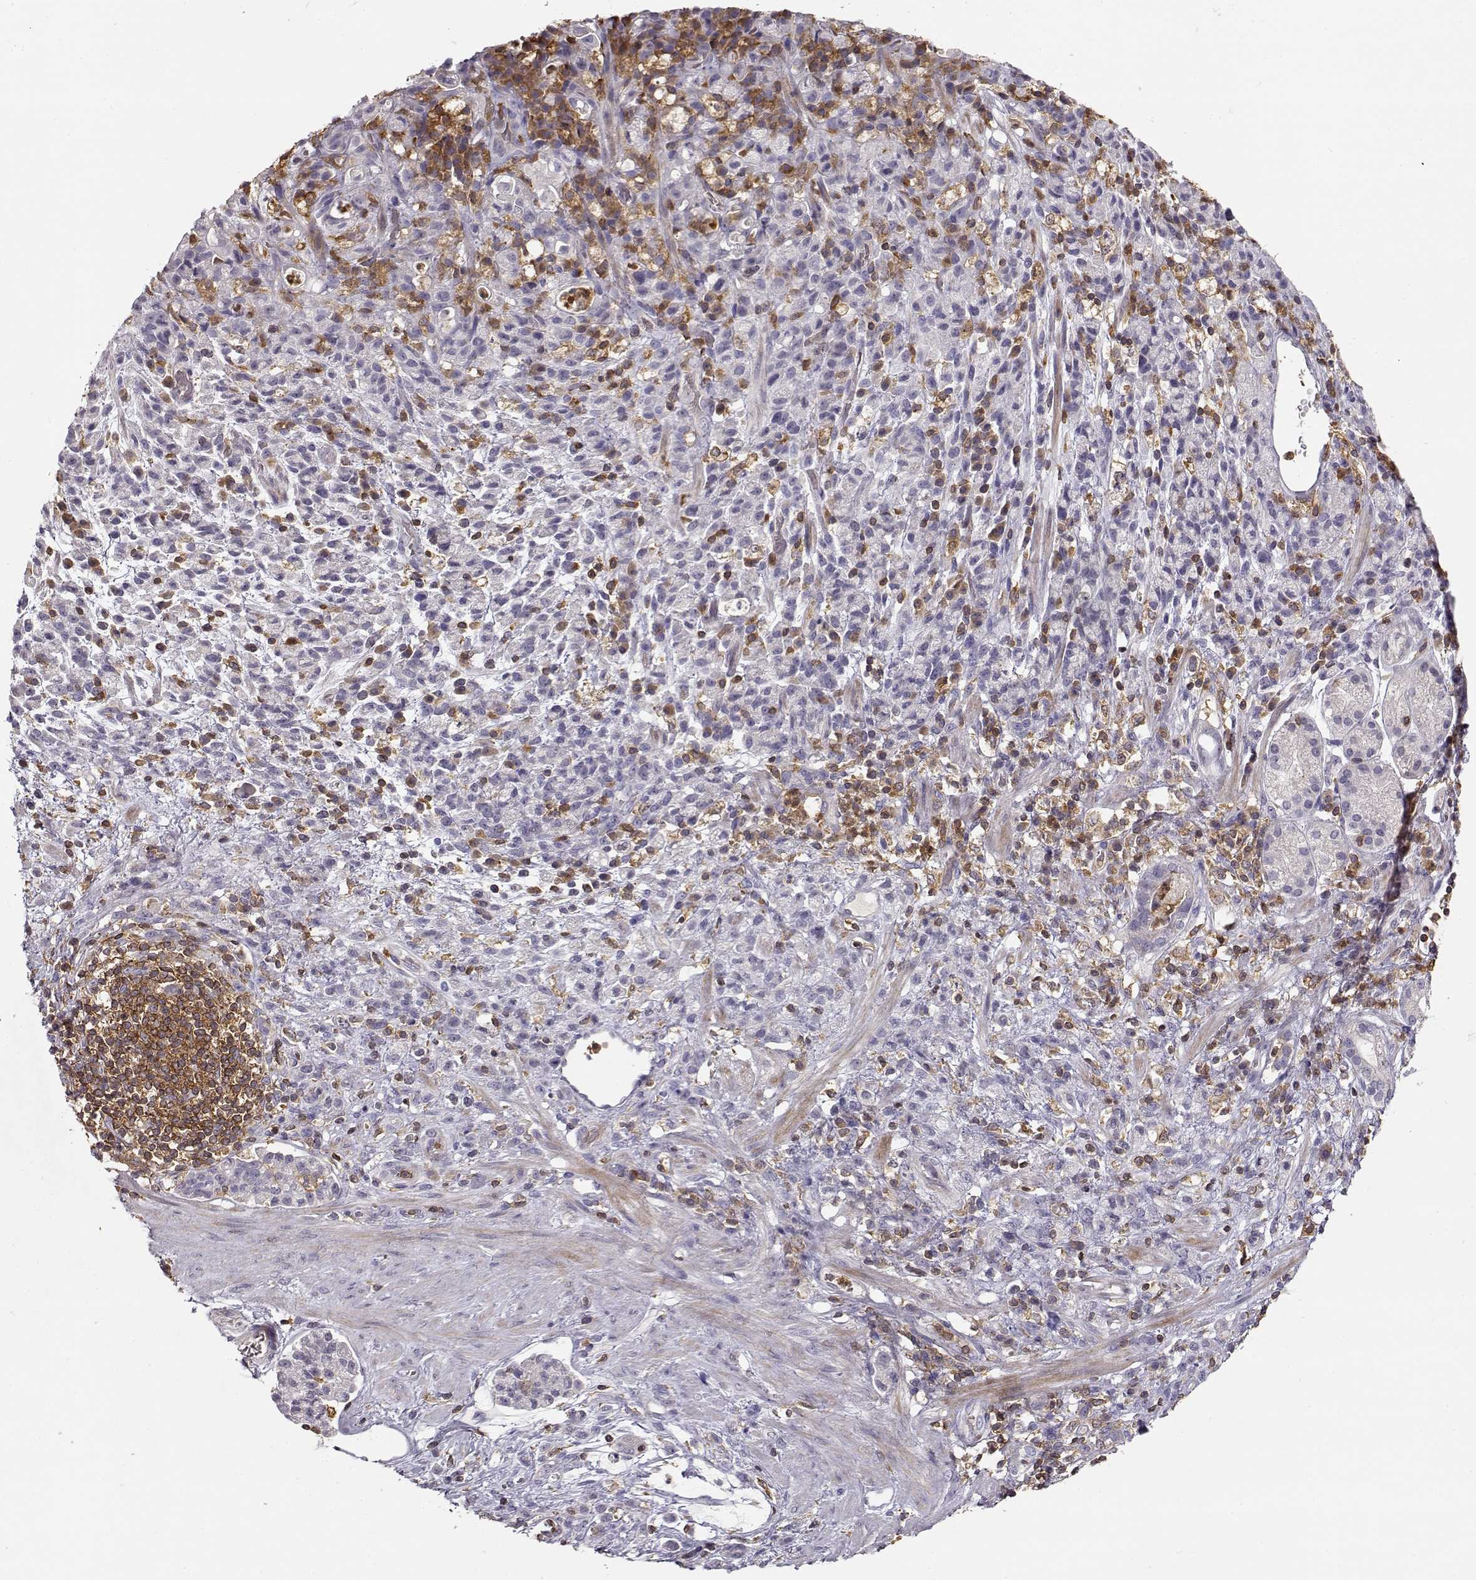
{"staining": {"intensity": "negative", "quantity": "none", "location": "none"}, "tissue": "stomach cancer", "cell_type": "Tumor cells", "image_type": "cancer", "snomed": [{"axis": "morphology", "description": "Adenocarcinoma, NOS"}, {"axis": "topography", "description": "Stomach"}], "caption": "DAB immunohistochemical staining of human stomach cancer exhibits no significant expression in tumor cells.", "gene": "VAV1", "patient": {"sex": "female", "age": 60}}